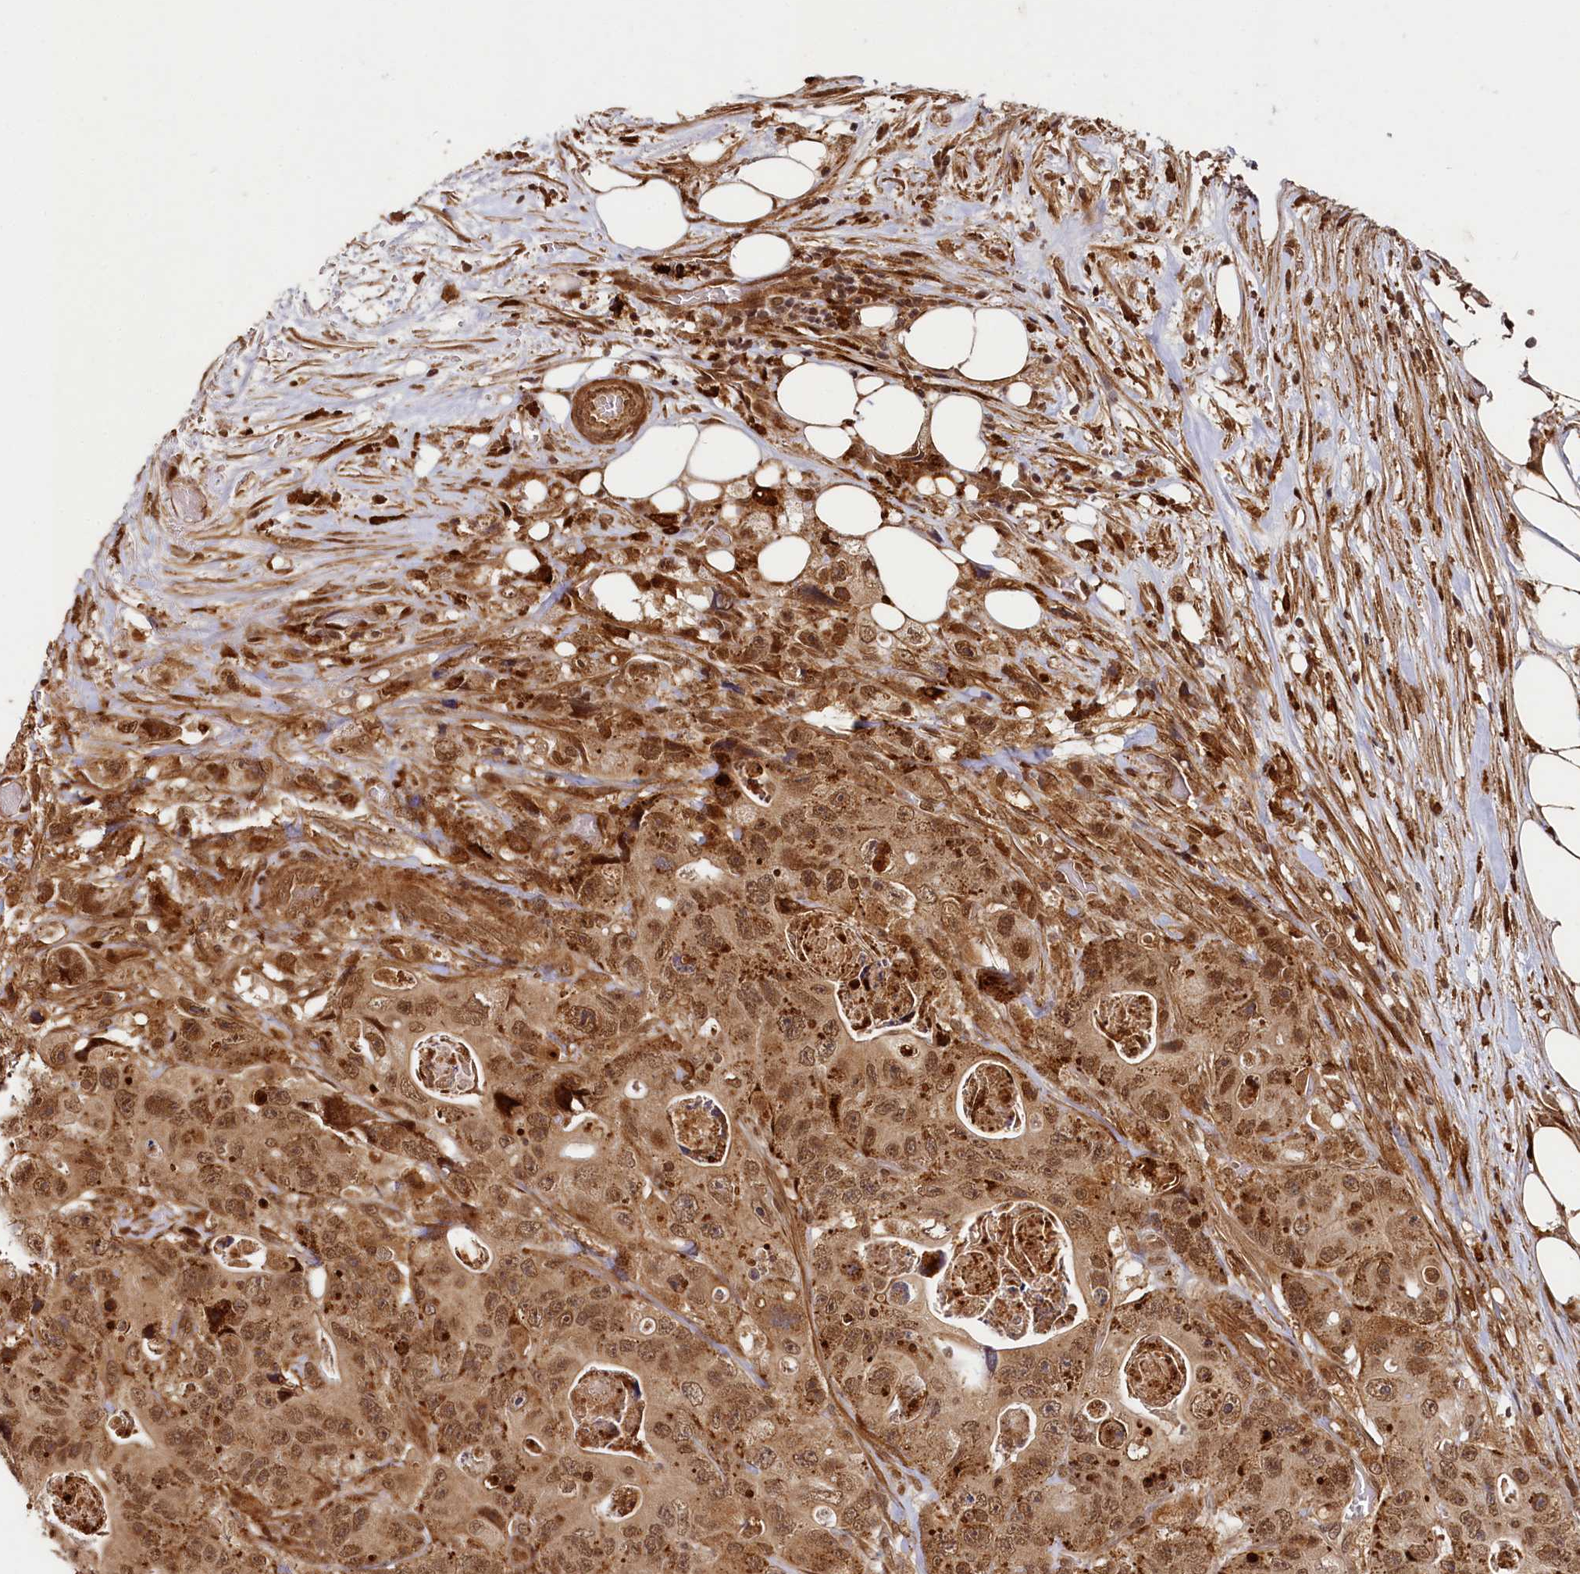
{"staining": {"intensity": "moderate", "quantity": ">75%", "location": "cytoplasmic/membranous,nuclear"}, "tissue": "colorectal cancer", "cell_type": "Tumor cells", "image_type": "cancer", "snomed": [{"axis": "morphology", "description": "Adenocarcinoma, NOS"}, {"axis": "topography", "description": "Colon"}], "caption": "Protein expression analysis of human colorectal cancer (adenocarcinoma) reveals moderate cytoplasmic/membranous and nuclear staining in about >75% of tumor cells.", "gene": "TRIM23", "patient": {"sex": "female", "age": 46}}